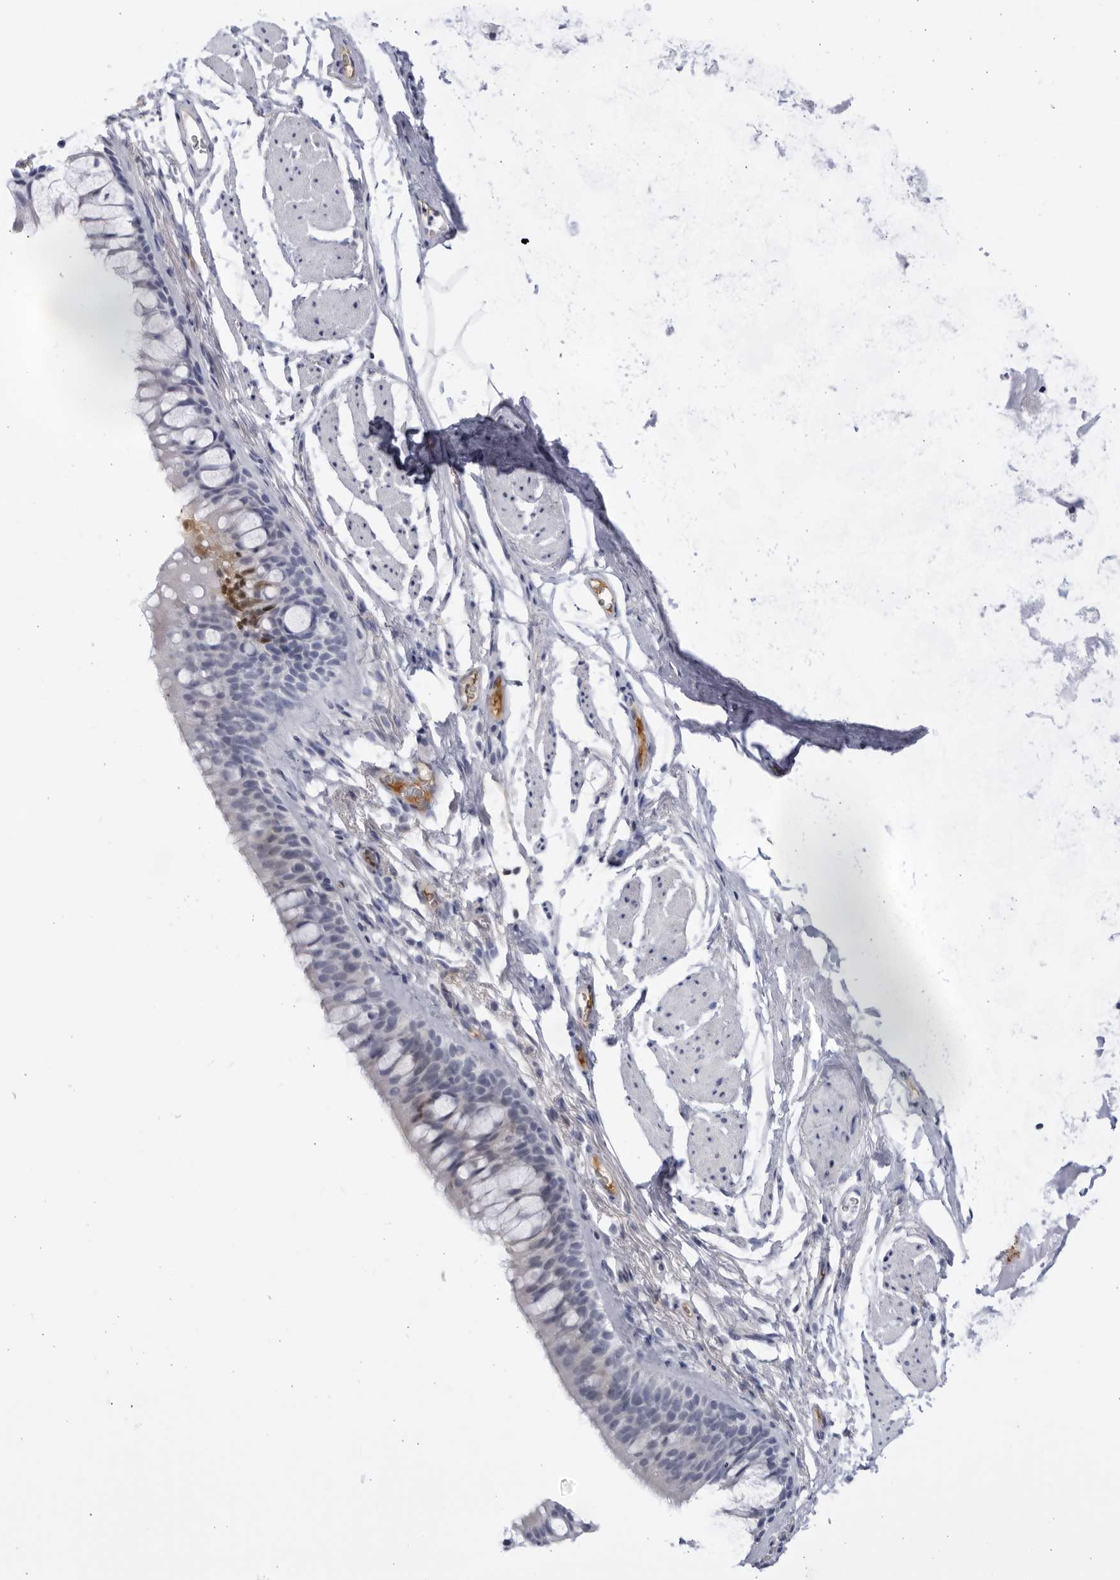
{"staining": {"intensity": "negative", "quantity": "none", "location": "none"}, "tissue": "bronchus", "cell_type": "Respiratory epithelial cells", "image_type": "normal", "snomed": [{"axis": "morphology", "description": "Normal tissue, NOS"}, {"axis": "topography", "description": "Cartilage tissue"}, {"axis": "topography", "description": "Bronchus"}], "caption": "An immunohistochemistry micrograph of benign bronchus is shown. There is no staining in respiratory epithelial cells of bronchus.", "gene": "CNBD1", "patient": {"sex": "female", "age": 53}}